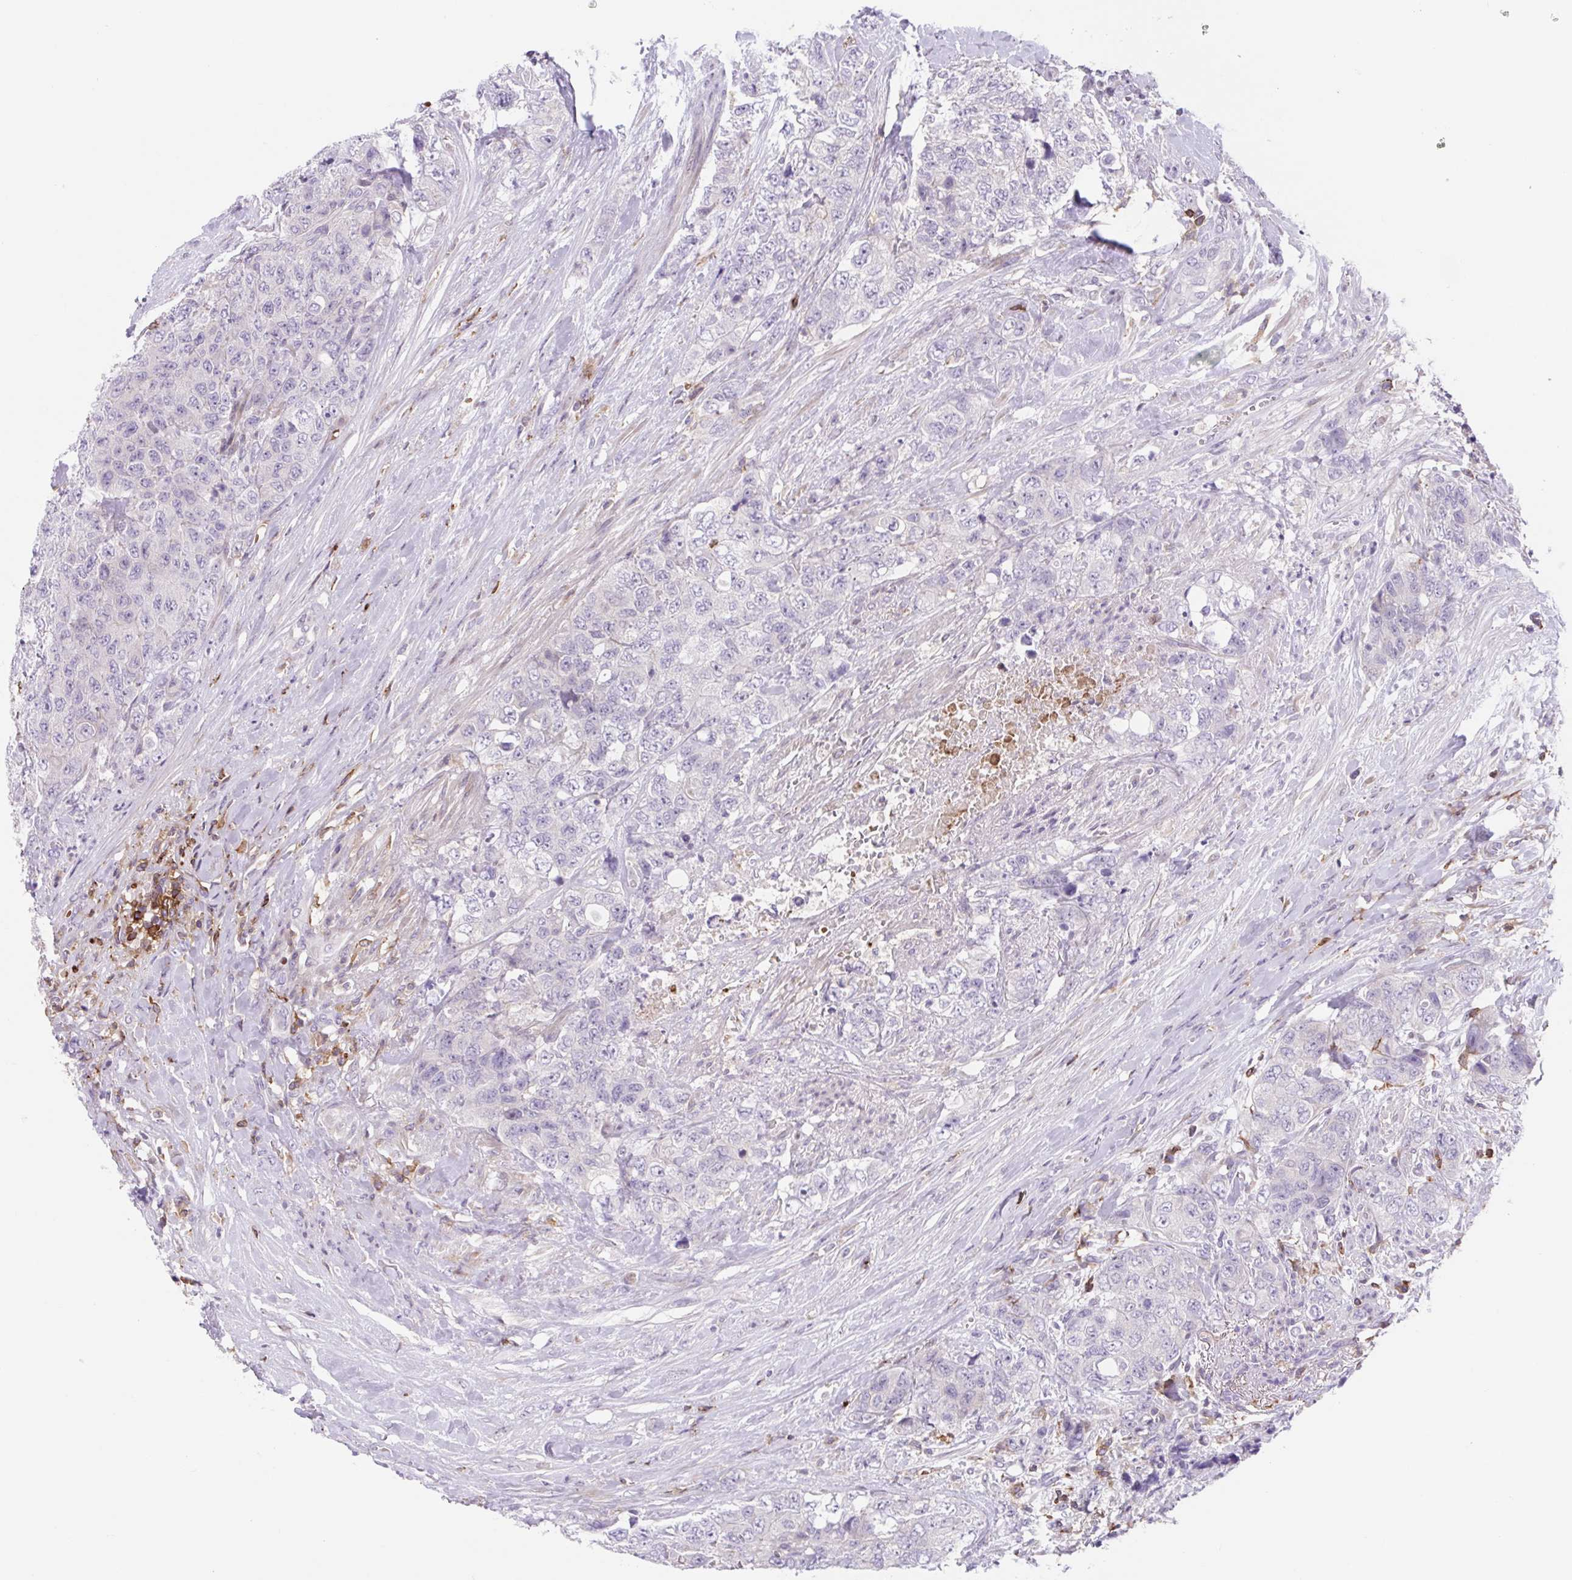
{"staining": {"intensity": "negative", "quantity": "none", "location": "none"}, "tissue": "urothelial cancer", "cell_type": "Tumor cells", "image_type": "cancer", "snomed": [{"axis": "morphology", "description": "Urothelial carcinoma, High grade"}, {"axis": "topography", "description": "Urinary bladder"}], "caption": "The histopathology image reveals no staining of tumor cells in urothelial cancer.", "gene": "TPRG1", "patient": {"sex": "female", "age": 78}}